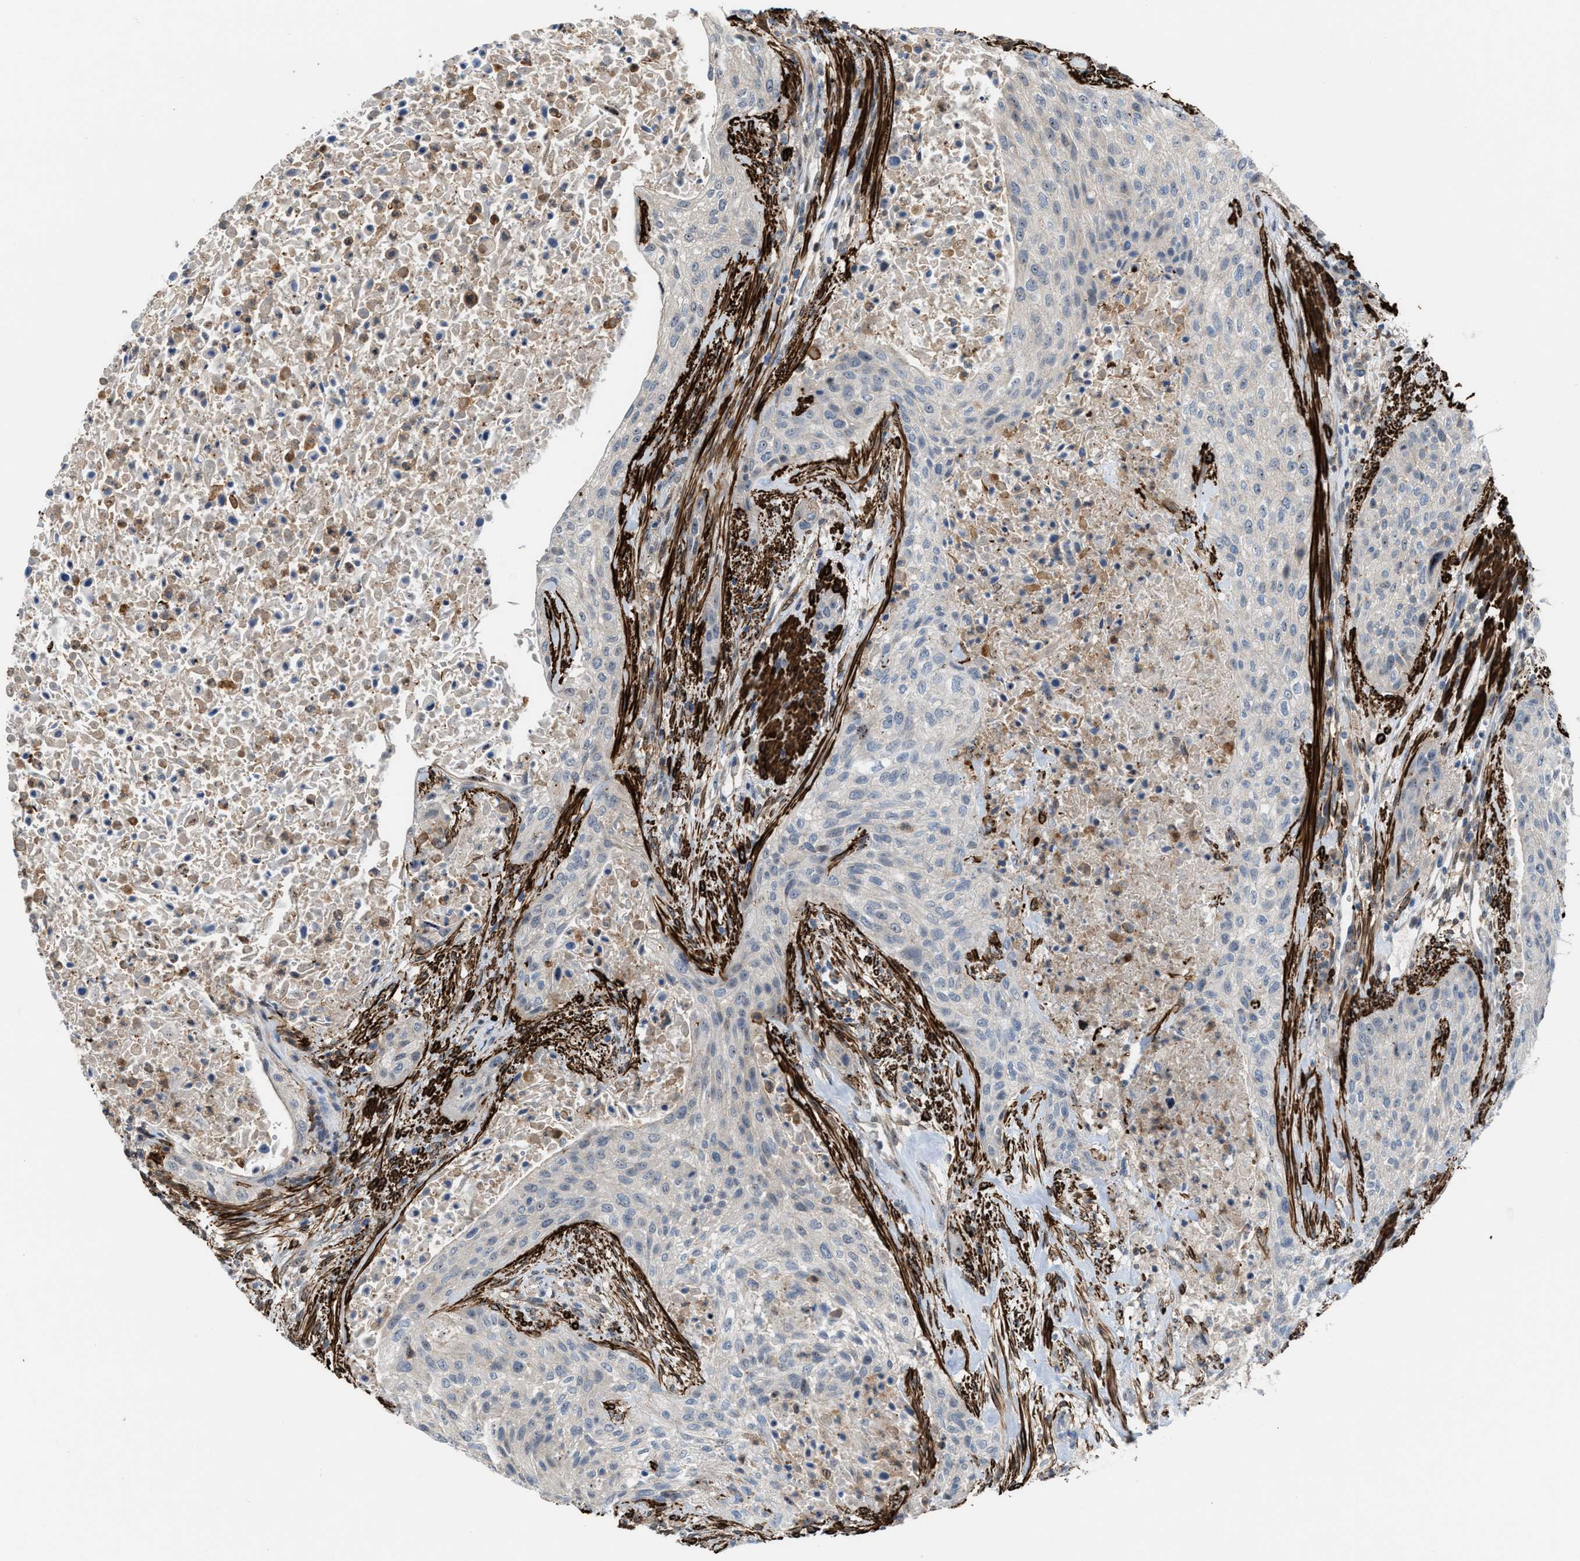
{"staining": {"intensity": "negative", "quantity": "none", "location": "none"}, "tissue": "urothelial cancer", "cell_type": "Tumor cells", "image_type": "cancer", "snomed": [{"axis": "morphology", "description": "Urothelial carcinoma, Low grade"}, {"axis": "morphology", "description": "Urothelial carcinoma, High grade"}, {"axis": "topography", "description": "Urinary bladder"}], "caption": "This is an immunohistochemistry image of urothelial carcinoma (low-grade). There is no staining in tumor cells.", "gene": "NQO2", "patient": {"sex": "male", "age": 35}}